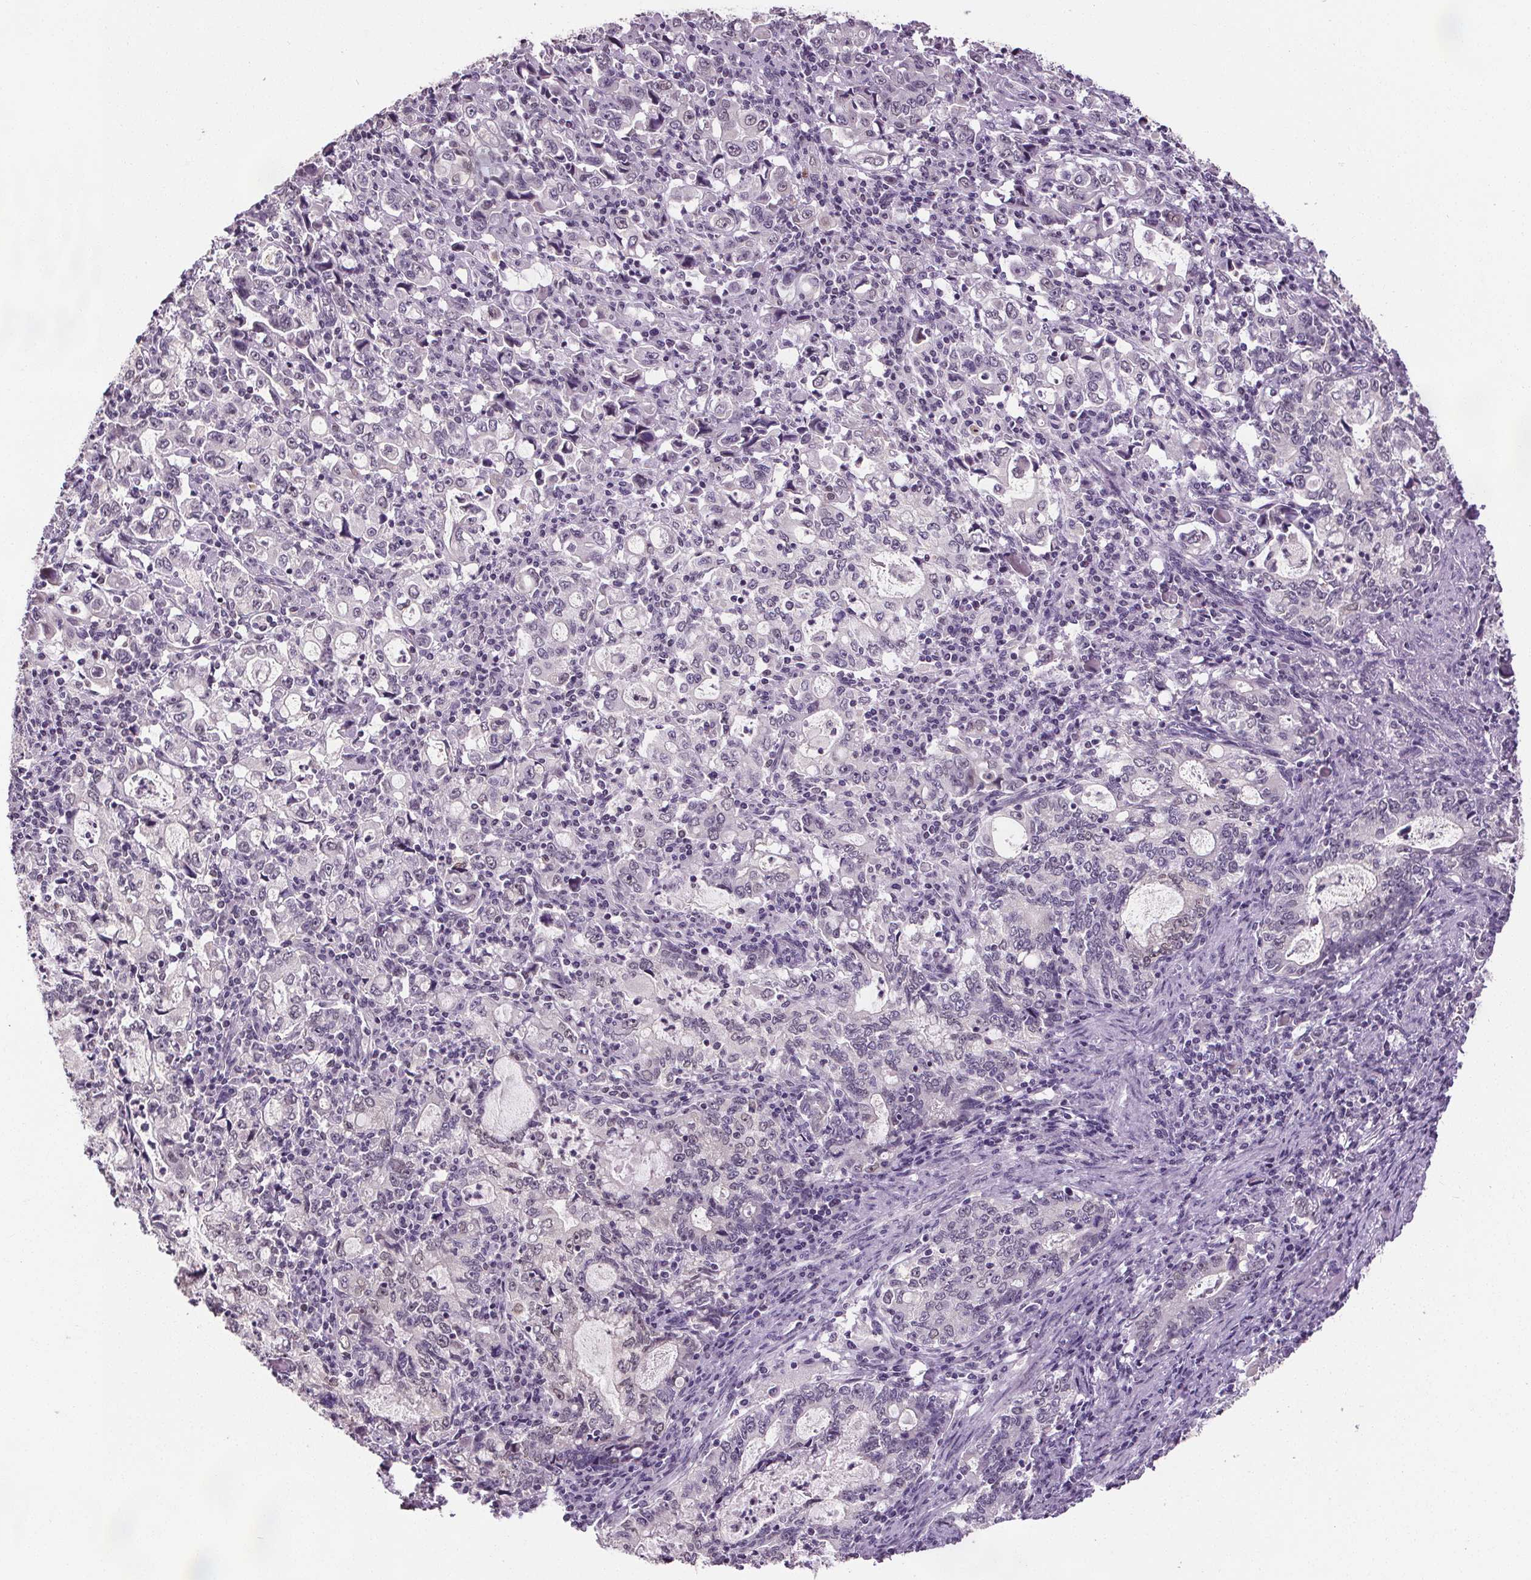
{"staining": {"intensity": "weak", "quantity": "<25%", "location": "nuclear"}, "tissue": "stomach cancer", "cell_type": "Tumor cells", "image_type": "cancer", "snomed": [{"axis": "morphology", "description": "Adenocarcinoma, NOS"}, {"axis": "topography", "description": "Stomach, lower"}], "caption": "Immunohistochemistry (IHC) photomicrograph of adenocarcinoma (stomach) stained for a protein (brown), which exhibits no positivity in tumor cells.", "gene": "SLC2A9", "patient": {"sex": "female", "age": 72}}